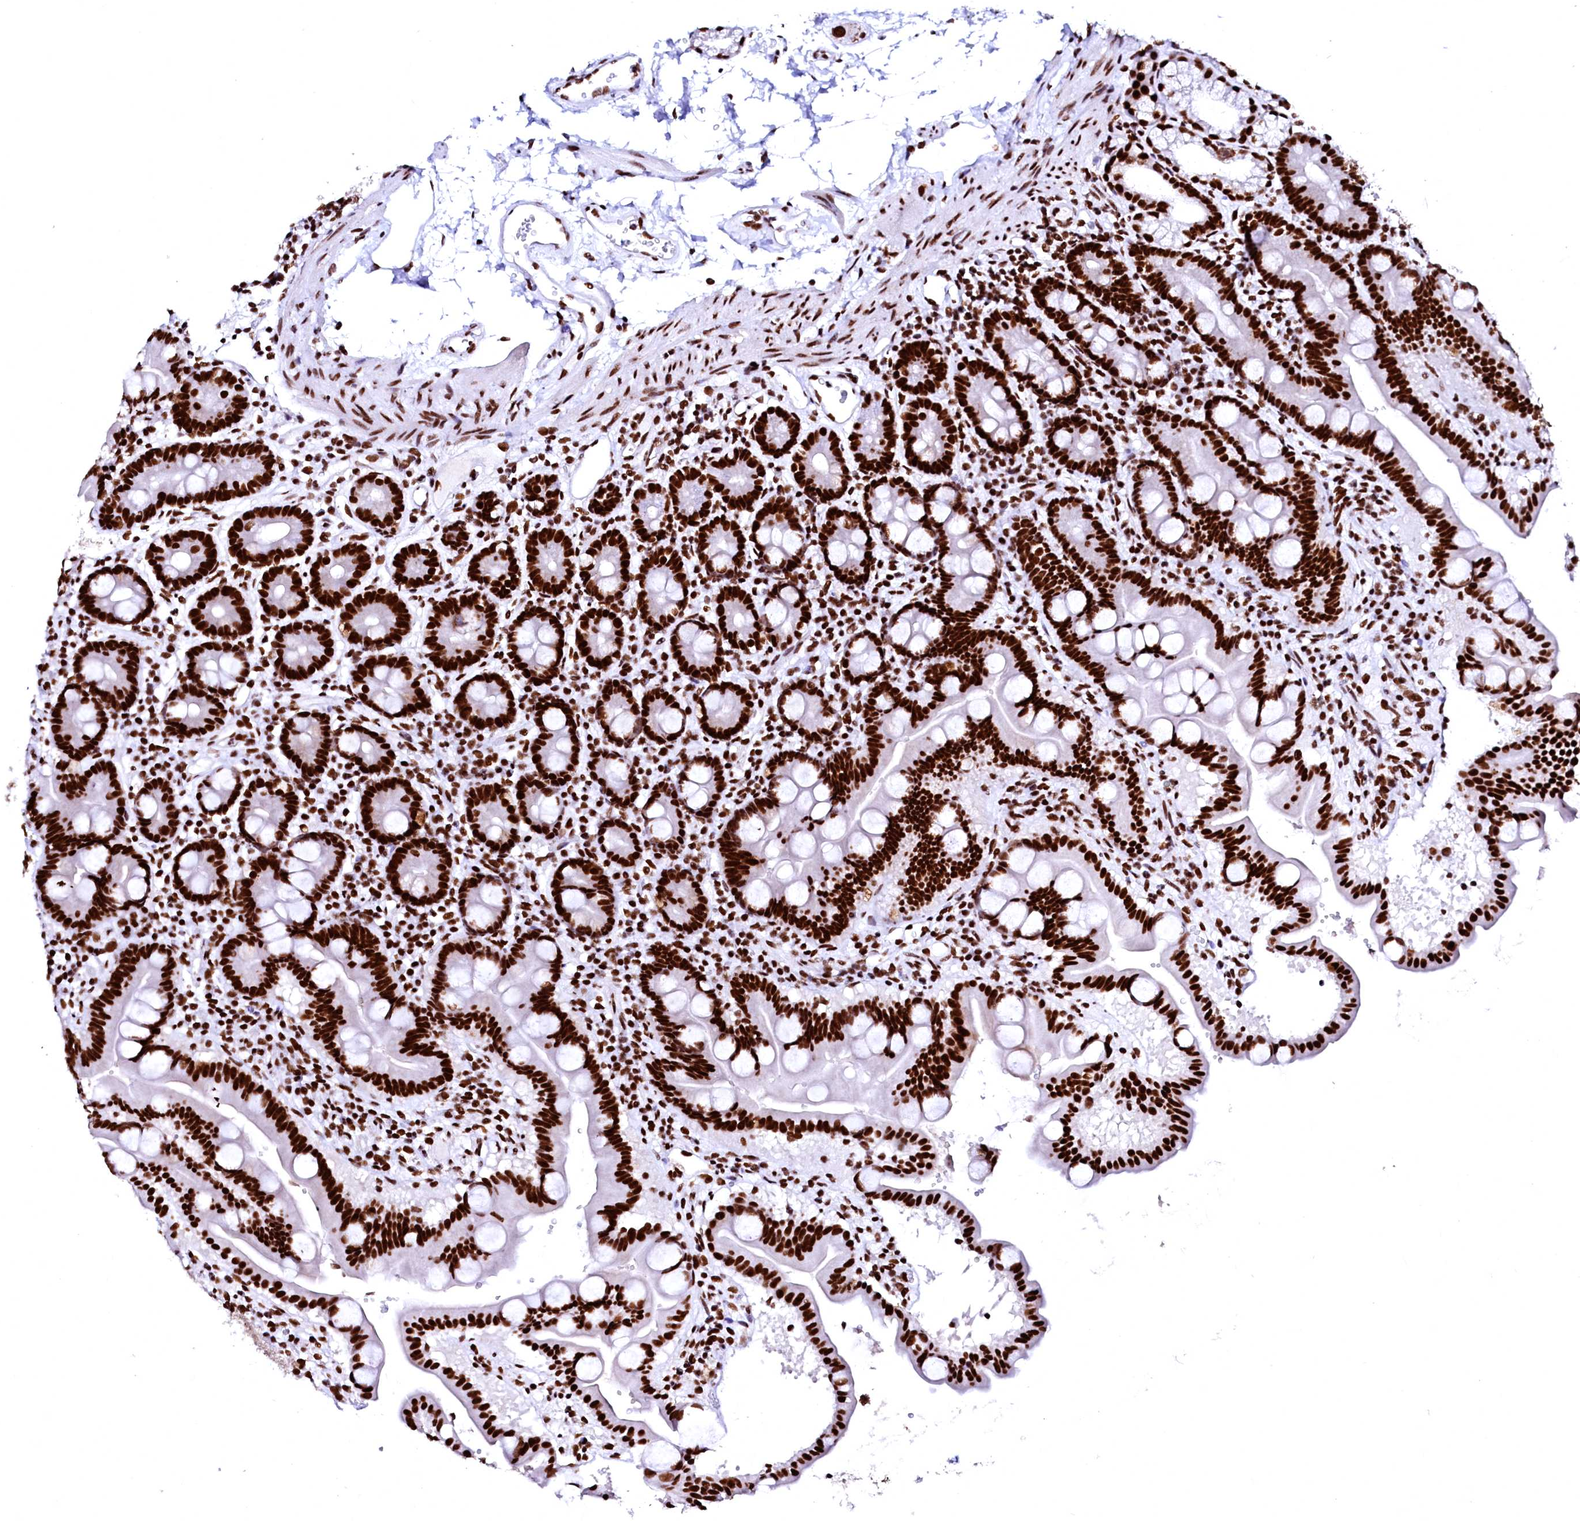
{"staining": {"intensity": "strong", "quantity": ">75%", "location": "nuclear"}, "tissue": "duodenum", "cell_type": "Glandular cells", "image_type": "normal", "snomed": [{"axis": "morphology", "description": "Normal tissue, NOS"}, {"axis": "topography", "description": "Duodenum"}], "caption": "Strong nuclear expression is appreciated in approximately >75% of glandular cells in benign duodenum. (DAB (3,3'-diaminobenzidine) IHC with brightfield microscopy, high magnification).", "gene": "CPSF6", "patient": {"sex": "male", "age": 54}}